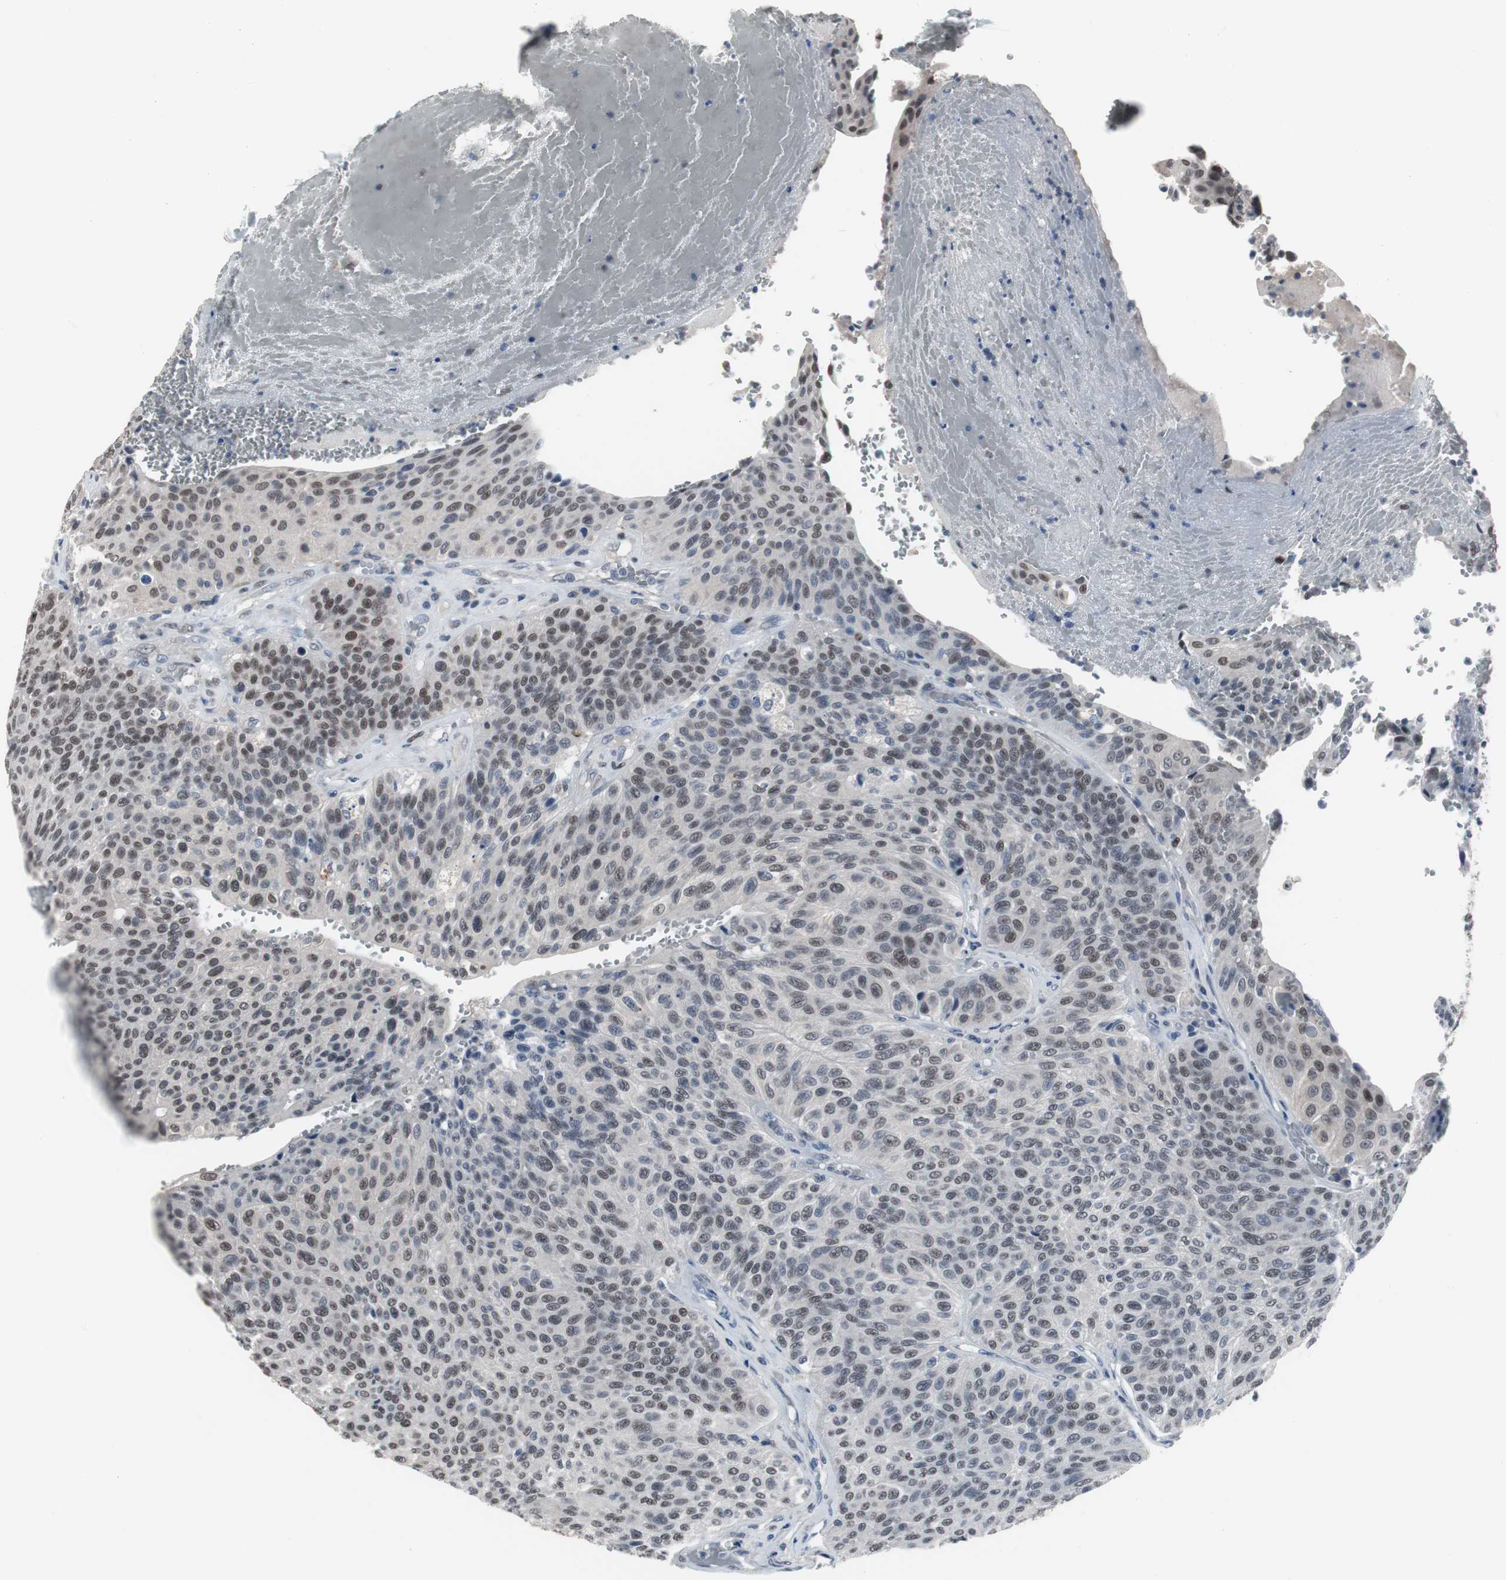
{"staining": {"intensity": "moderate", "quantity": ">75%", "location": "nuclear"}, "tissue": "urothelial cancer", "cell_type": "Tumor cells", "image_type": "cancer", "snomed": [{"axis": "morphology", "description": "Urothelial carcinoma, High grade"}, {"axis": "topography", "description": "Urinary bladder"}], "caption": "Immunohistochemical staining of human high-grade urothelial carcinoma exhibits moderate nuclear protein positivity in approximately >75% of tumor cells.", "gene": "FOXP4", "patient": {"sex": "male", "age": 66}}